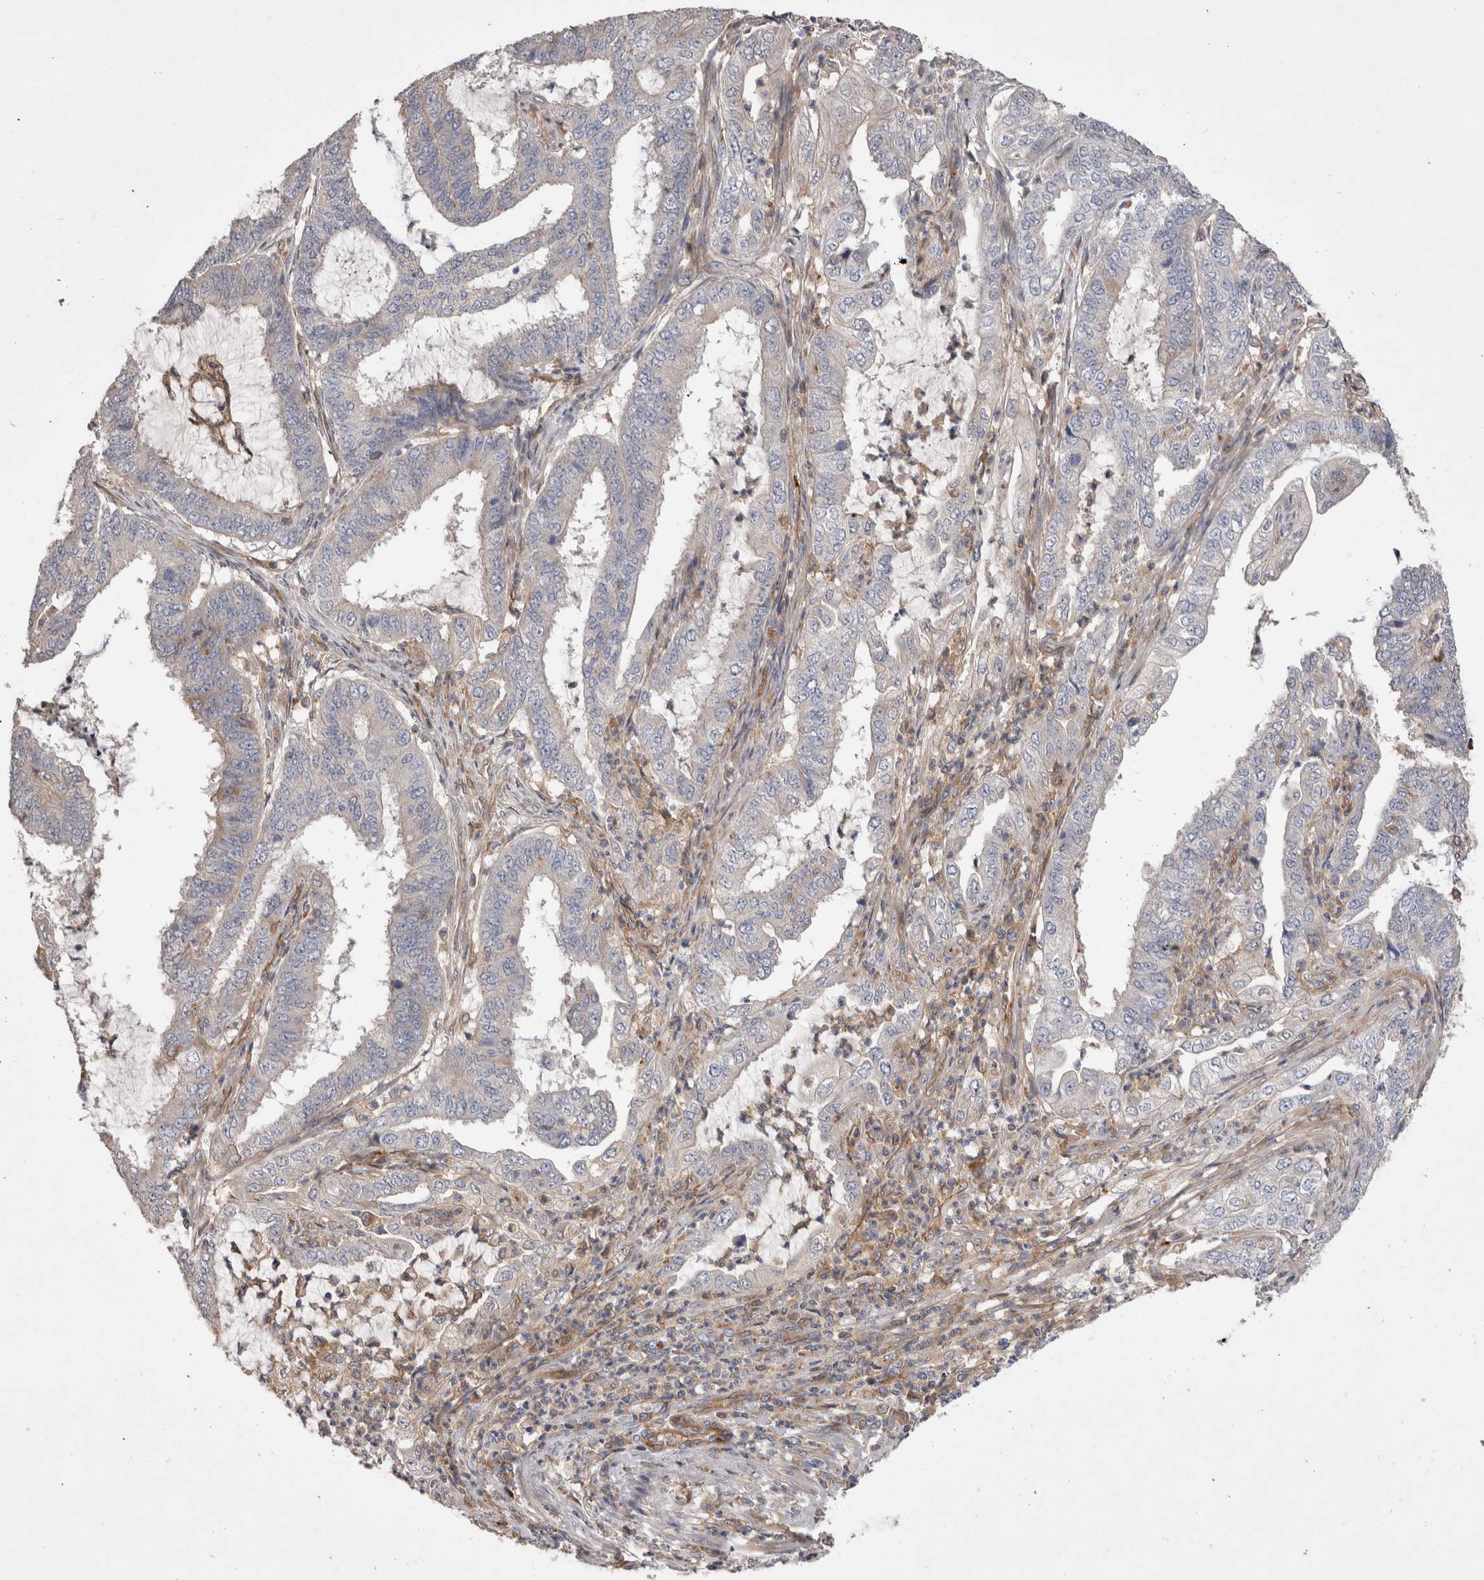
{"staining": {"intensity": "negative", "quantity": "none", "location": "none"}, "tissue": "endometrial cancer", "cell_type": "Tumor cells", "image_type": "cancer", "snomed": [{"axis": "morphology", "description": "Adenocarcinoma, NOS"}, {"axis": "topography", "description": "Endometrium"}], "caption": "An image of adenocarcinoma (endometrial) stained for a protein demonstrates no brown staining in tumor cells. (DAB (3,3'-diaminobenzidine) IHC with hematoxylin counter stain).", "gene": "BNIP2", "patient": {"sex": "female", "age": 51}}